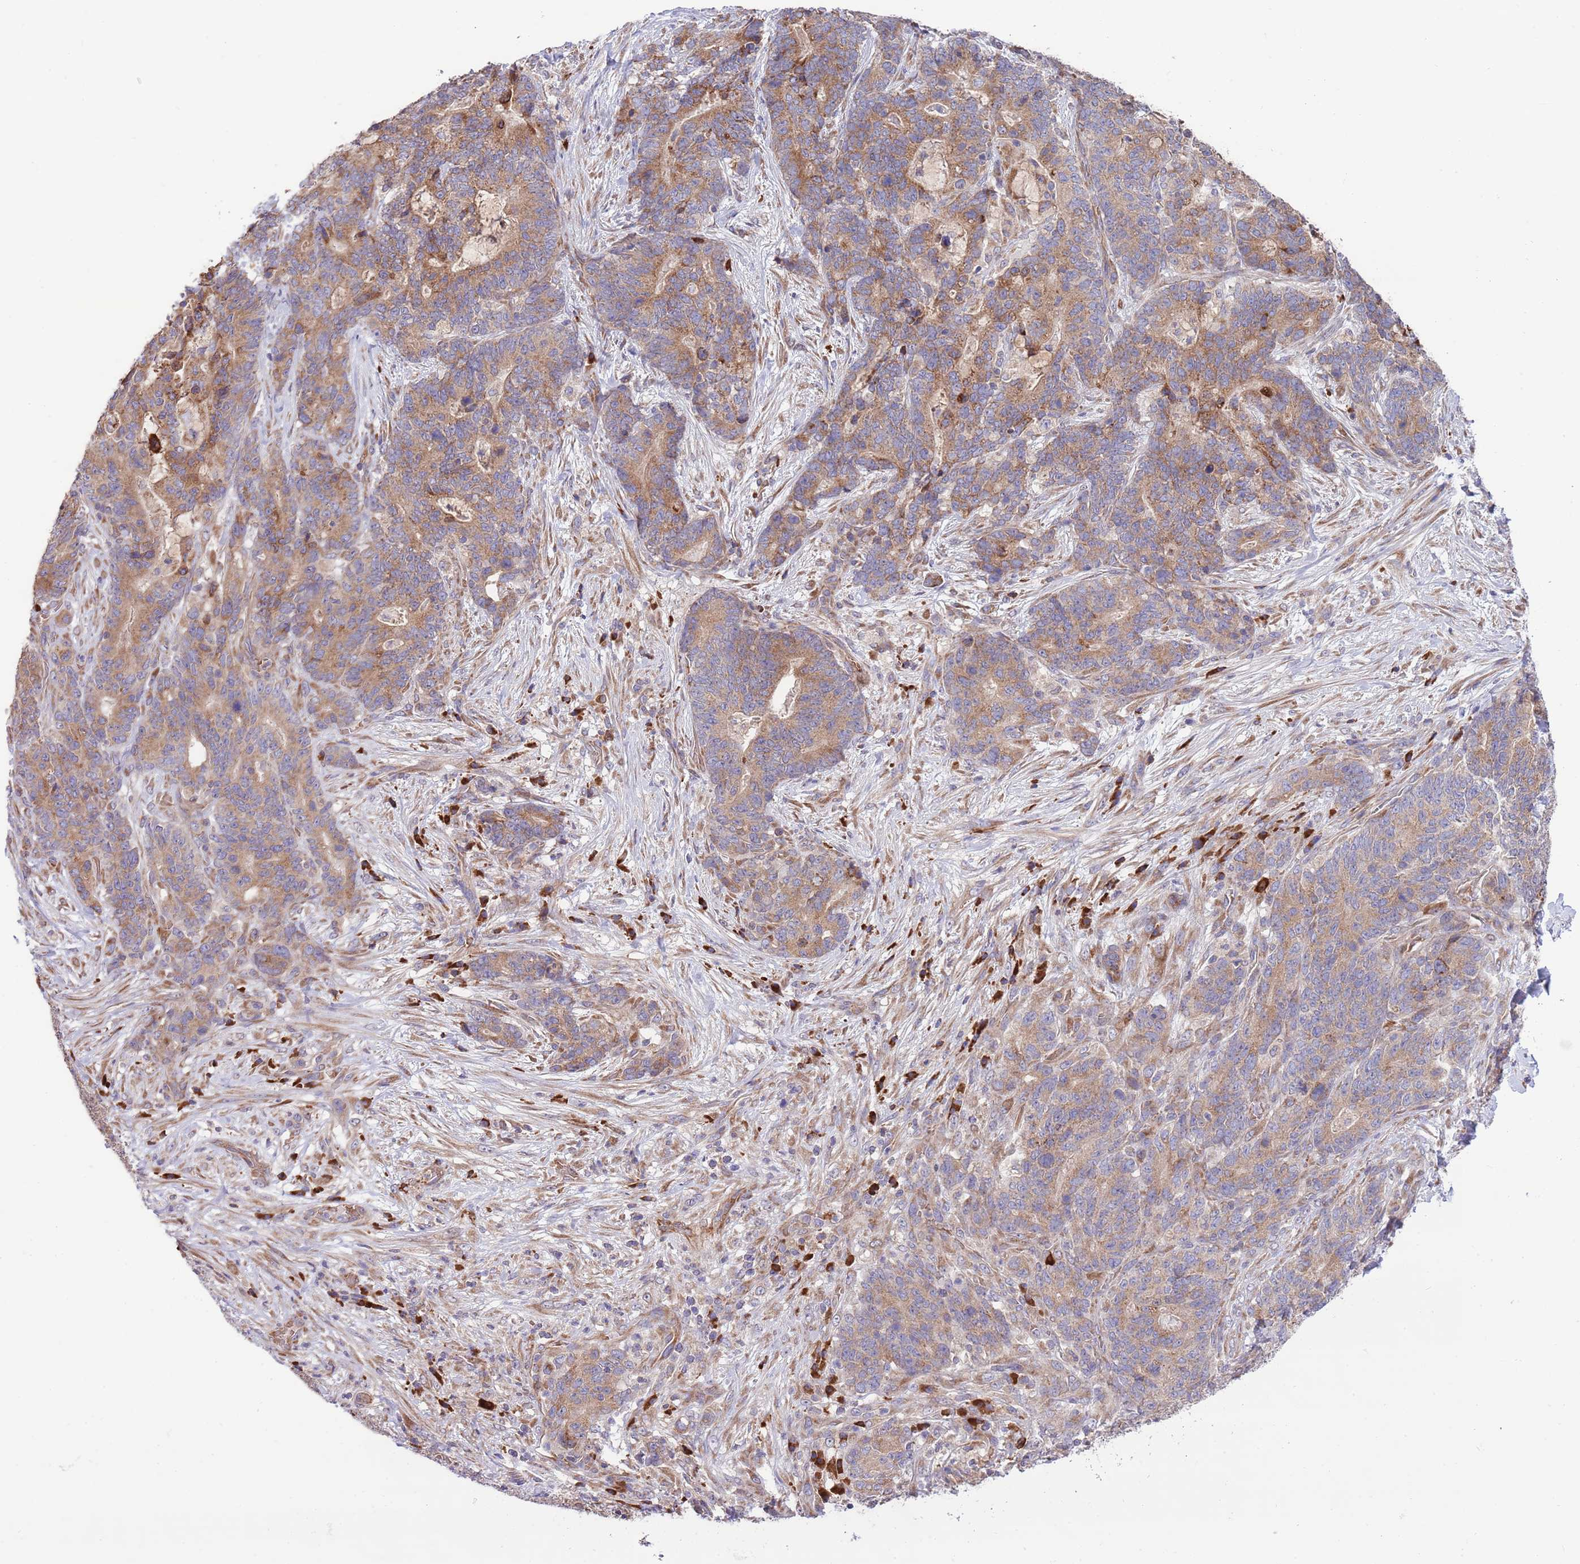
{"staining": {"intensity": "moderate", "quantity": ">75%", "location": "cytoplasmic/membranous"}, "tissue": "stomach cancer", "cell_type": "Tumor cells", "image_type": "cancer", "snomed": [{"axis": "morphology", "description": "Normal tissue, NOS"}, {"axis": "morphology", "description": "Adenocarcinoma, NOS"}, {"axis": "topography", "description": "Stomach"}], "caption": "Moderate cytoplasmic/membranous expression for a protein is identified in about >75% of tumor cells of adenocarcinoma (stomach) using immunohistochemistry.", "gene": "DAND5", "patient": {"sex": "female", "age": 64}}